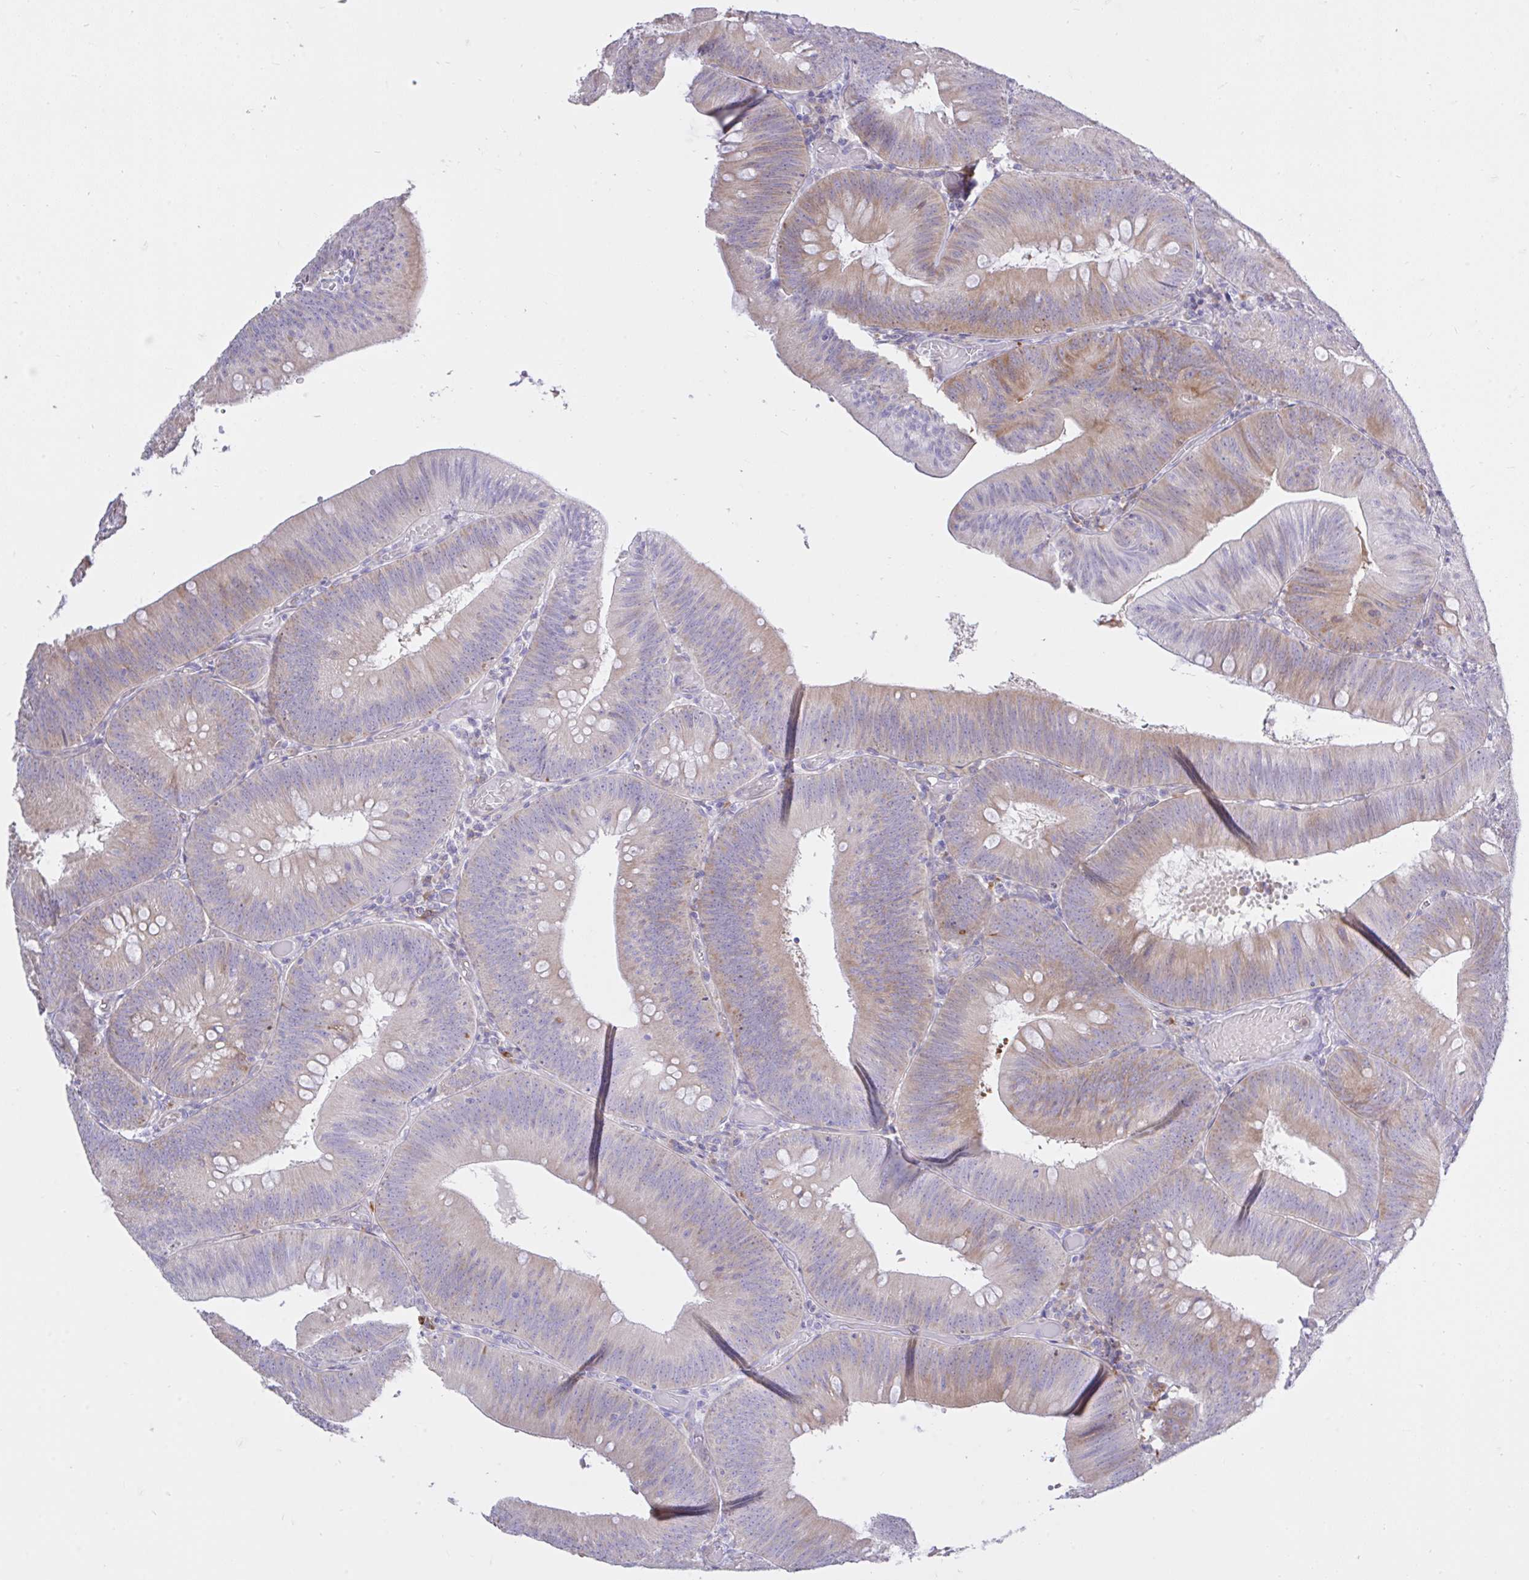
{"staining": {"intensity": "weak", "quantity": "25%-75%", "location": "cytoplasmic/membranous"}, "tissue": "colorectal cancer", "cell_type": "Tumor cells", "image_type": "cancer", "snomed": [{"axis": "morphology", "description": "Adenocarcinoma, NOS"}, {"axis": "topography", "description": "Colon"}], "caption": "Immunohistochemical staining of human colorectal cancer demonstrates weak cytoplasmic/membranous protein staining in approximately 25%-75% of tumor cells. The protein of interest is shown in brown color, while the nuclei are stained blue.", "gene": "EEF1A2", "patient": {"sex": "male", "age": 84}}